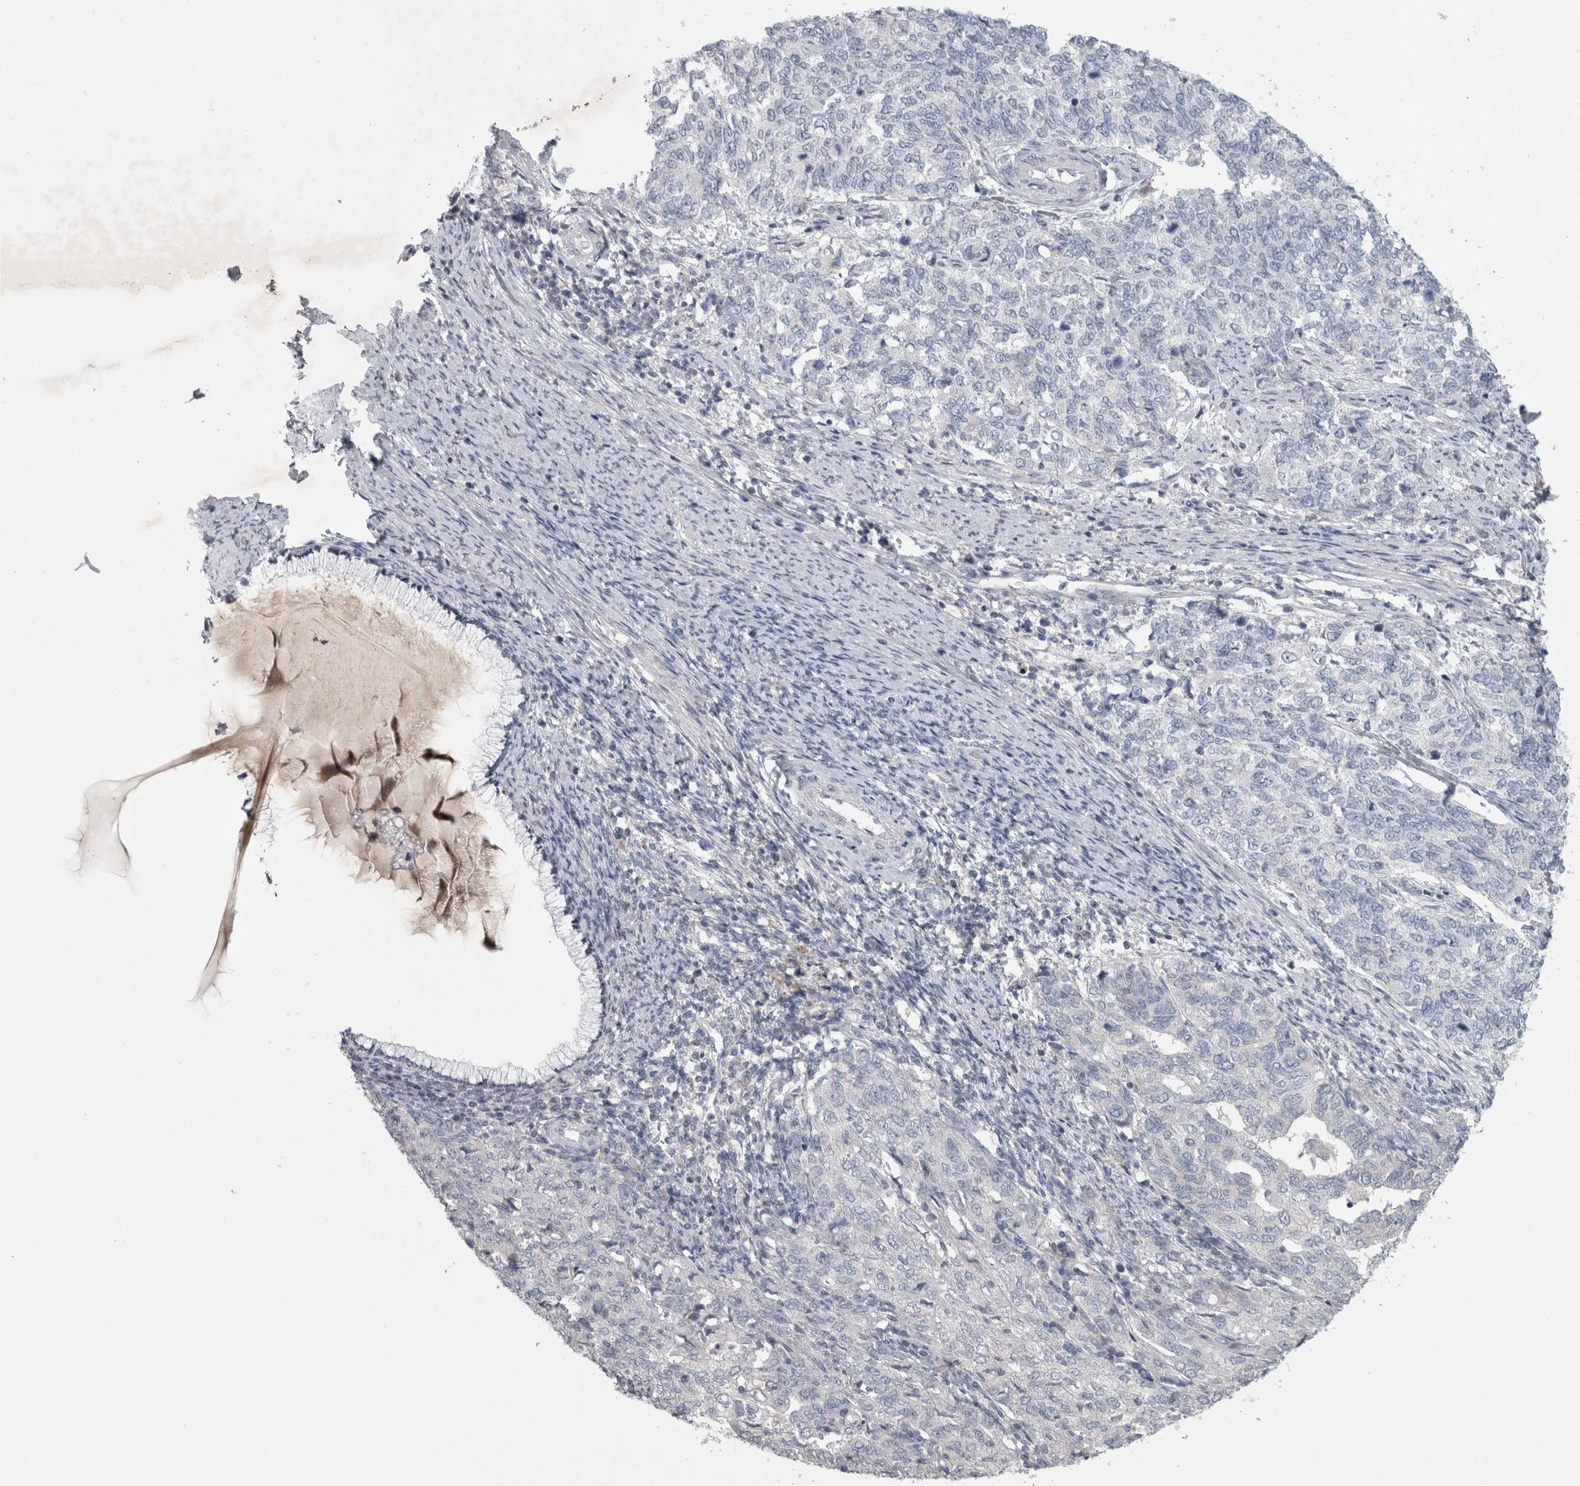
{"staining": {"intensity": "negative", "quantity": "none", "location": "none"}, "tissue": "cervical cancer", "cell_type": "Tumor cells", "image_type": "cancer", "snomed": [{"axis": "morphology", "description": "Squamous cell carcinoma, NOS"}, {"axis": "topography", "description": "Cervix"}], "caption": "Tumor cells show no significant protein positivity in cervical cancer. Nuclei are stained in blue.", "gene": "ENPP7", "patient": {"sex": "female", "age": 63}}